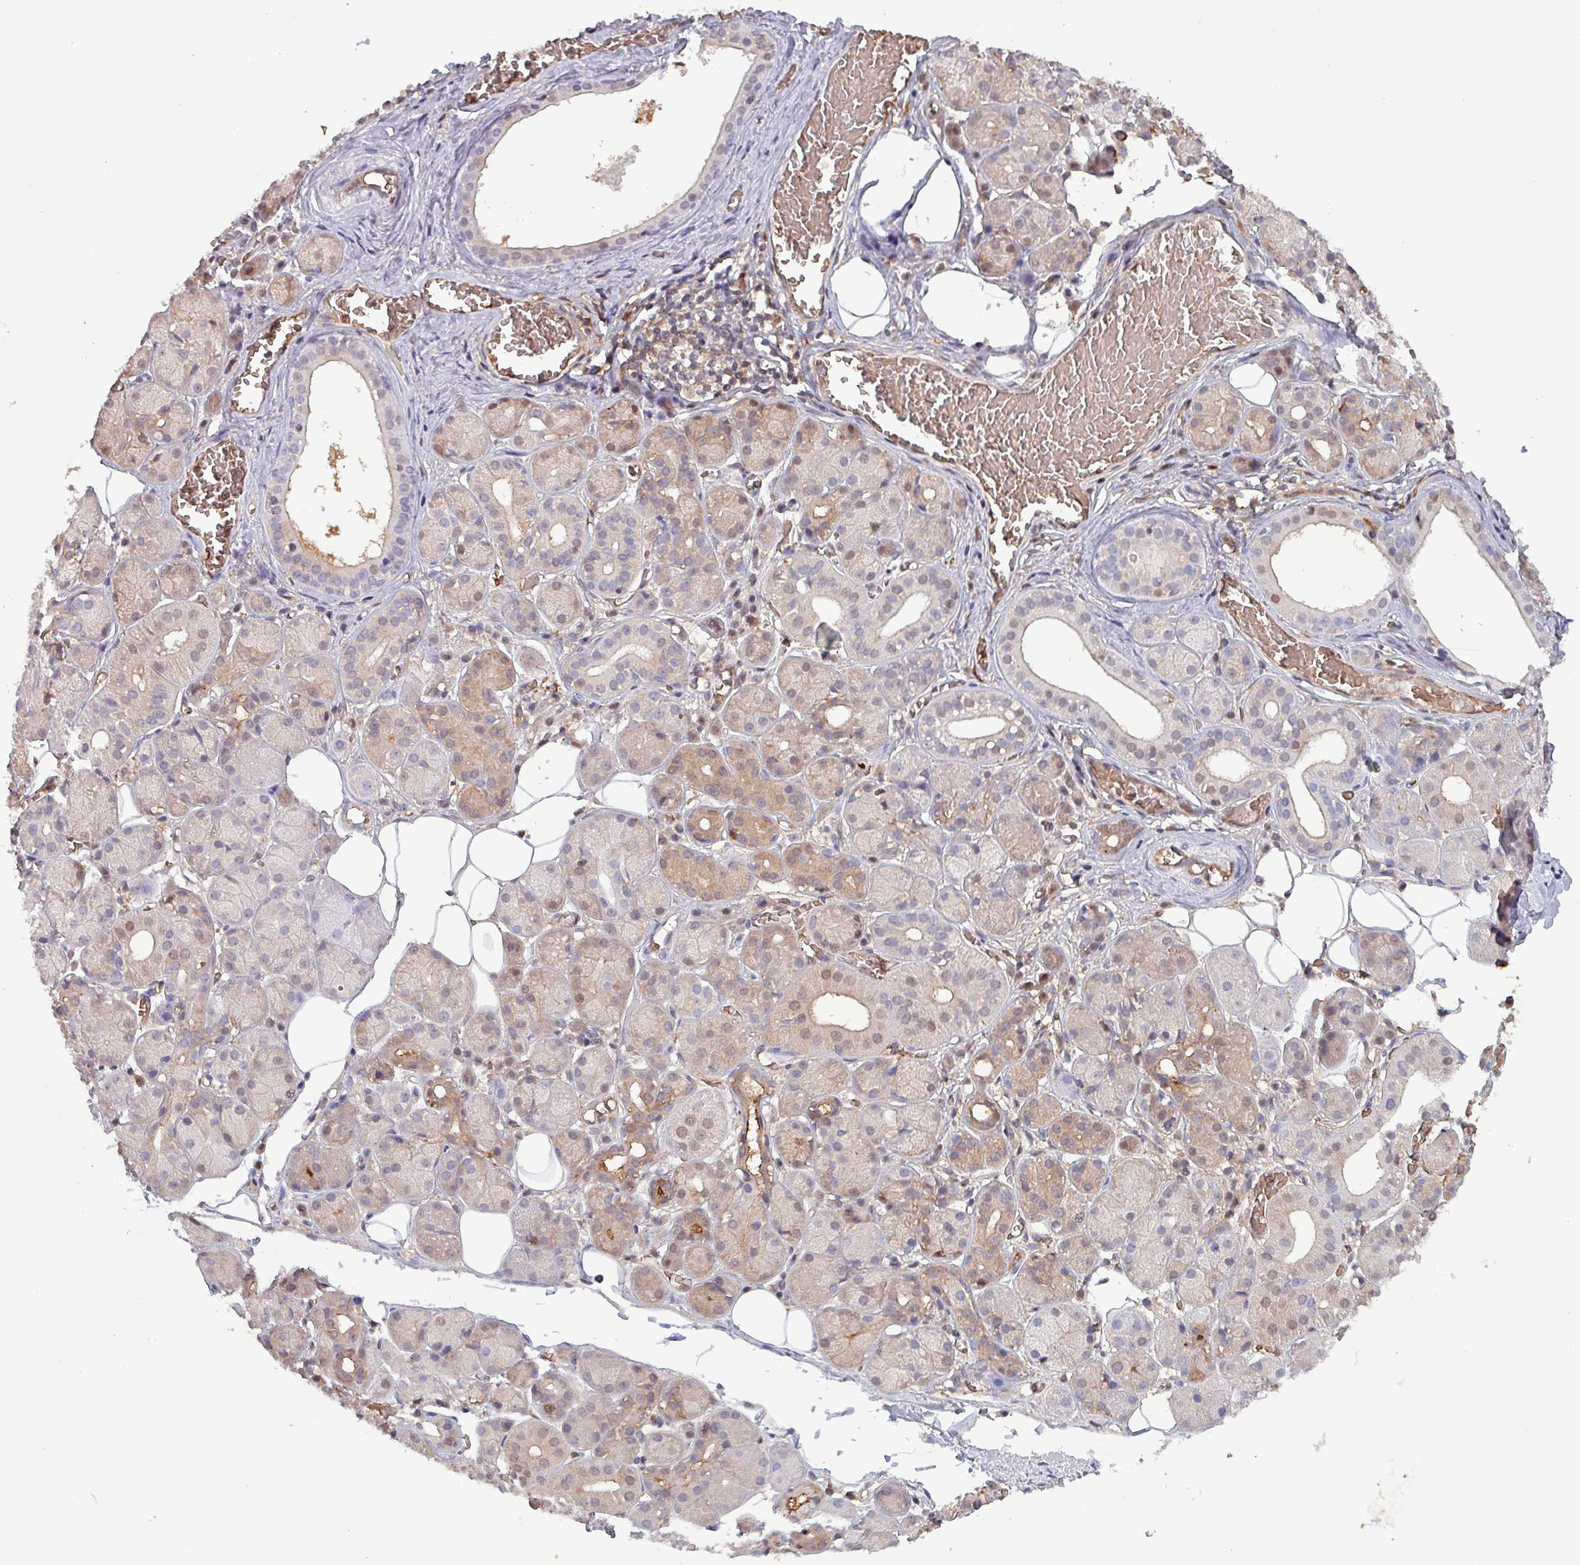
{"staining": {"intensity": "moderate", "quantity": "25%-75%", "location": "cytoplasmic/membranous,nuclear"}, "tissue": "salivary gland", "cell_type": "Glandular cells", "image_type": "normal", "snomed": [{"axis": "morphology", "description": "Squamous cell carcinoma, NOS"}, {"axis": "topography", "description": "Skin"}, {"axis": "topography", "description": "Head-Neck"}], "caption": "IHC (DAB) staining of normal human salivary gland exhibits moderate cytoplasmic/membranous,nuclear protein staining in about 25%-75% of glandular cells.", "gene": "PSMB8", "patient": {"sex": "male", "age": 80}}